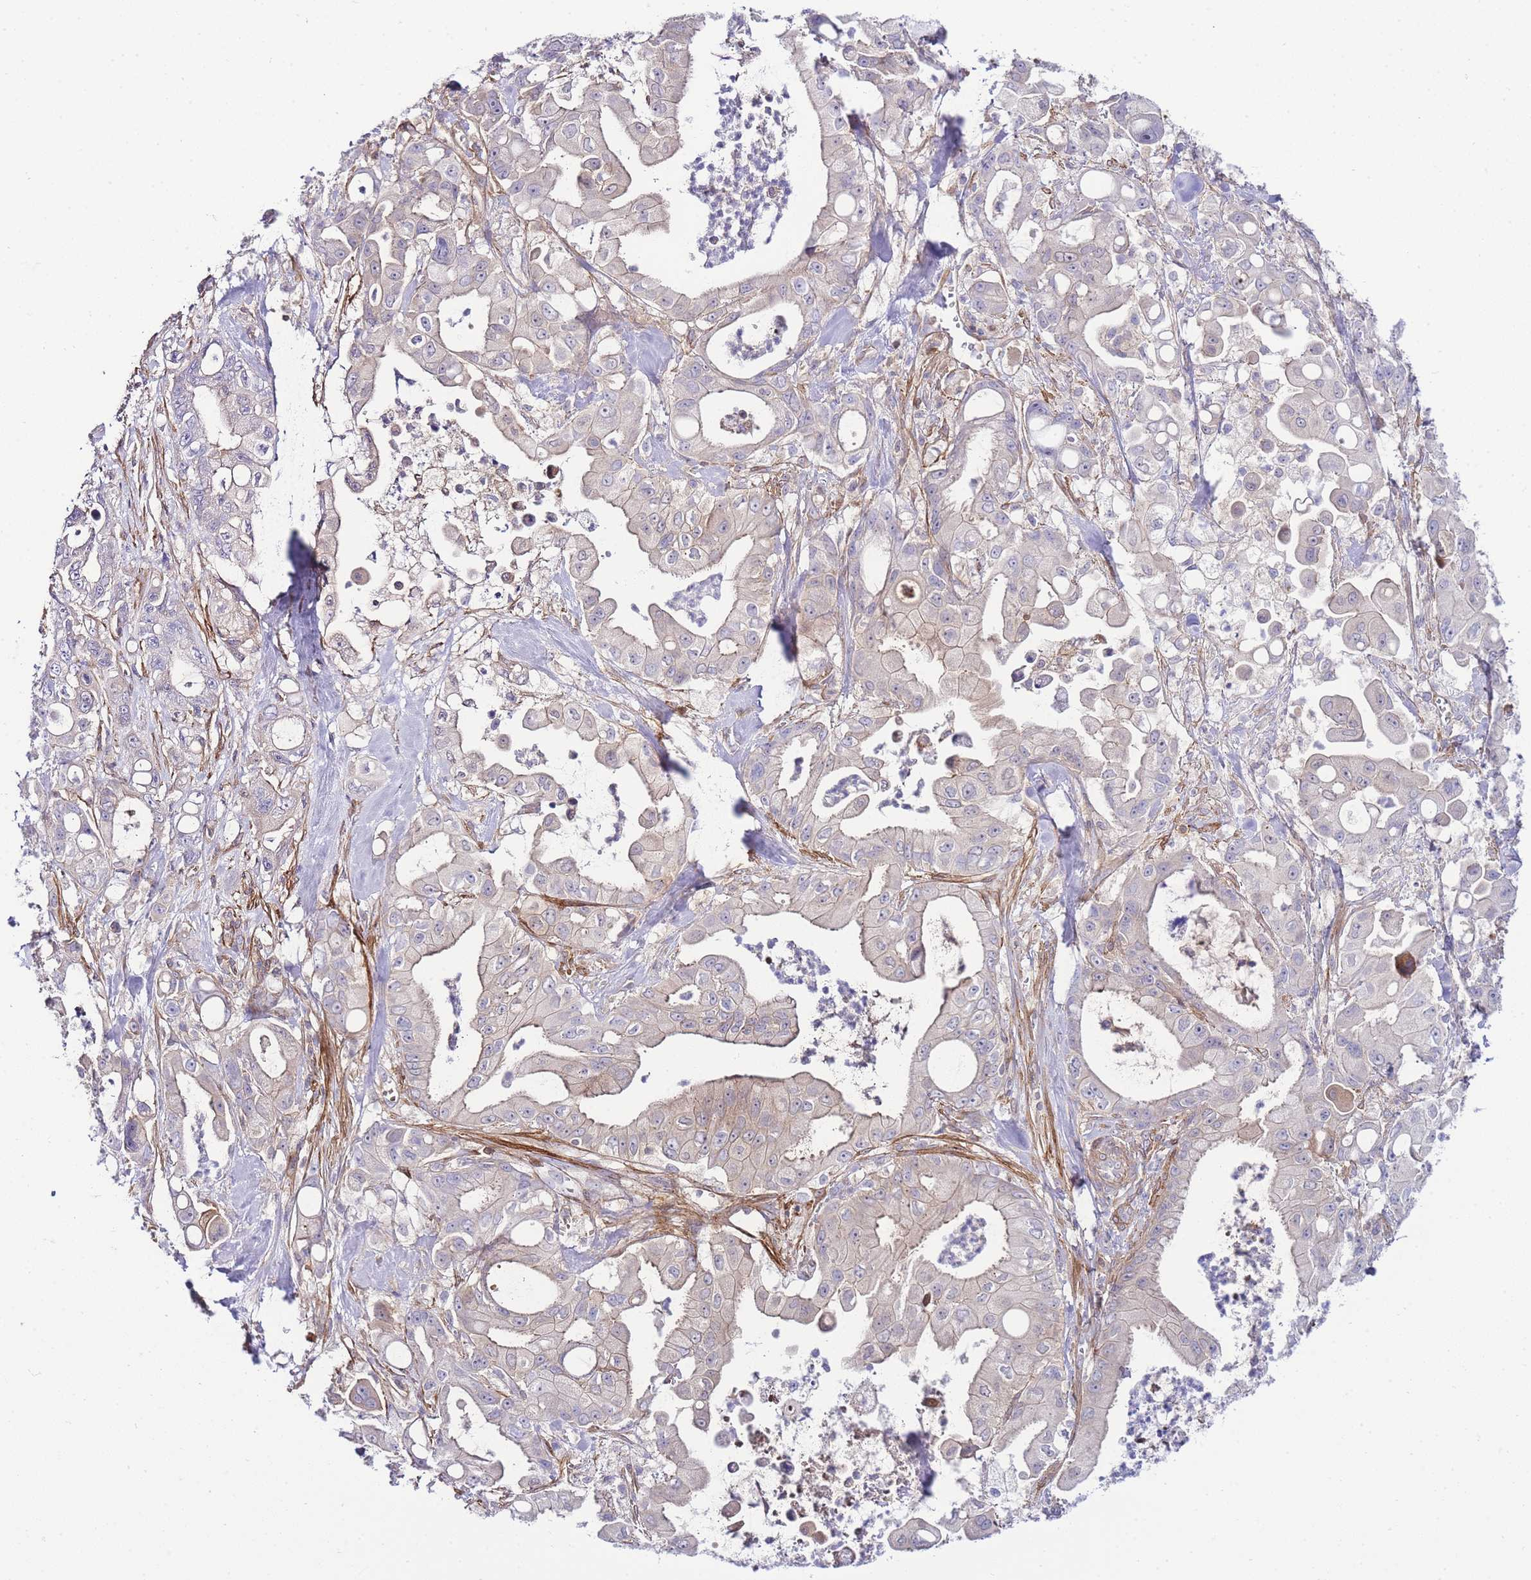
{"staining": {"intensity": "weak", "quantity": "<25%", "location": "cytoplasmic/membranous"}, "tissue": "pancreatic cancer", "cell_type": "Tumor cells", "image_type": "cancer", "snomed": [{"axis": "morphology", "description": "Adenocarcinoma, NOS"}, {"axis": "topography", "description": "Pancreas"}], "caption": "Immunohistochemistry (IHC) micrograph of pancreatic cancer stained for a protein (brown), which reveals no staining in tumor cells.", "gene": "FBN3", "patient": {"sex": "male", "age": 68}}